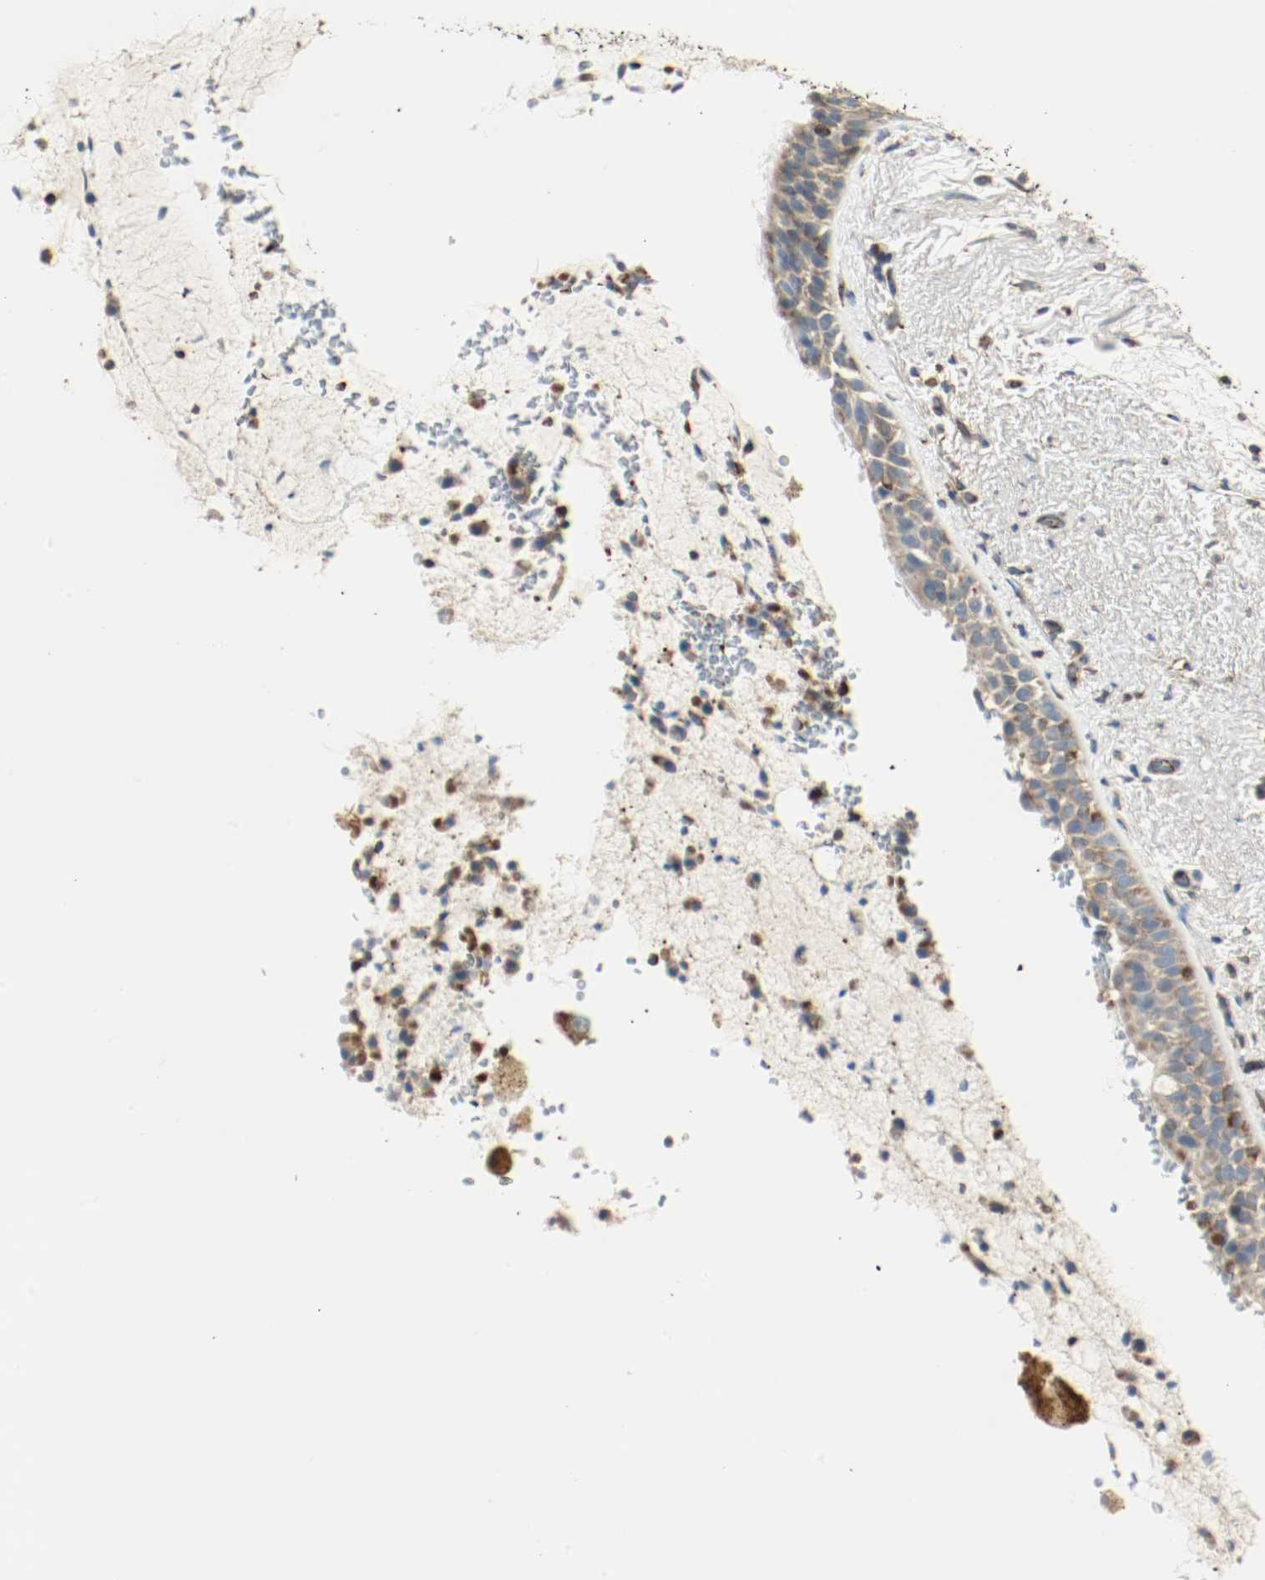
{"staining": {"intensity": "moderate", "quantity": ">75%", "location": "cytoplasmic/membranous"}, "tissue": "bronchus", "cell_type": "Respiratory epithelial cells", "image_type": "normal", "snomed": [{"axis": "morphology", "description": "Normal tissue, NOS"}, {"axis": "topography", "description": "Bronchus"}], "caption": "Immunohistochemistry of benign bronchus demonstrates medium levels of moderate cytoplasmic/membranous positivity in approximately >75% of respiratory epithelial cells.", "gene": "PLCG1", "patient": {"sex": "female", "age": 54}}